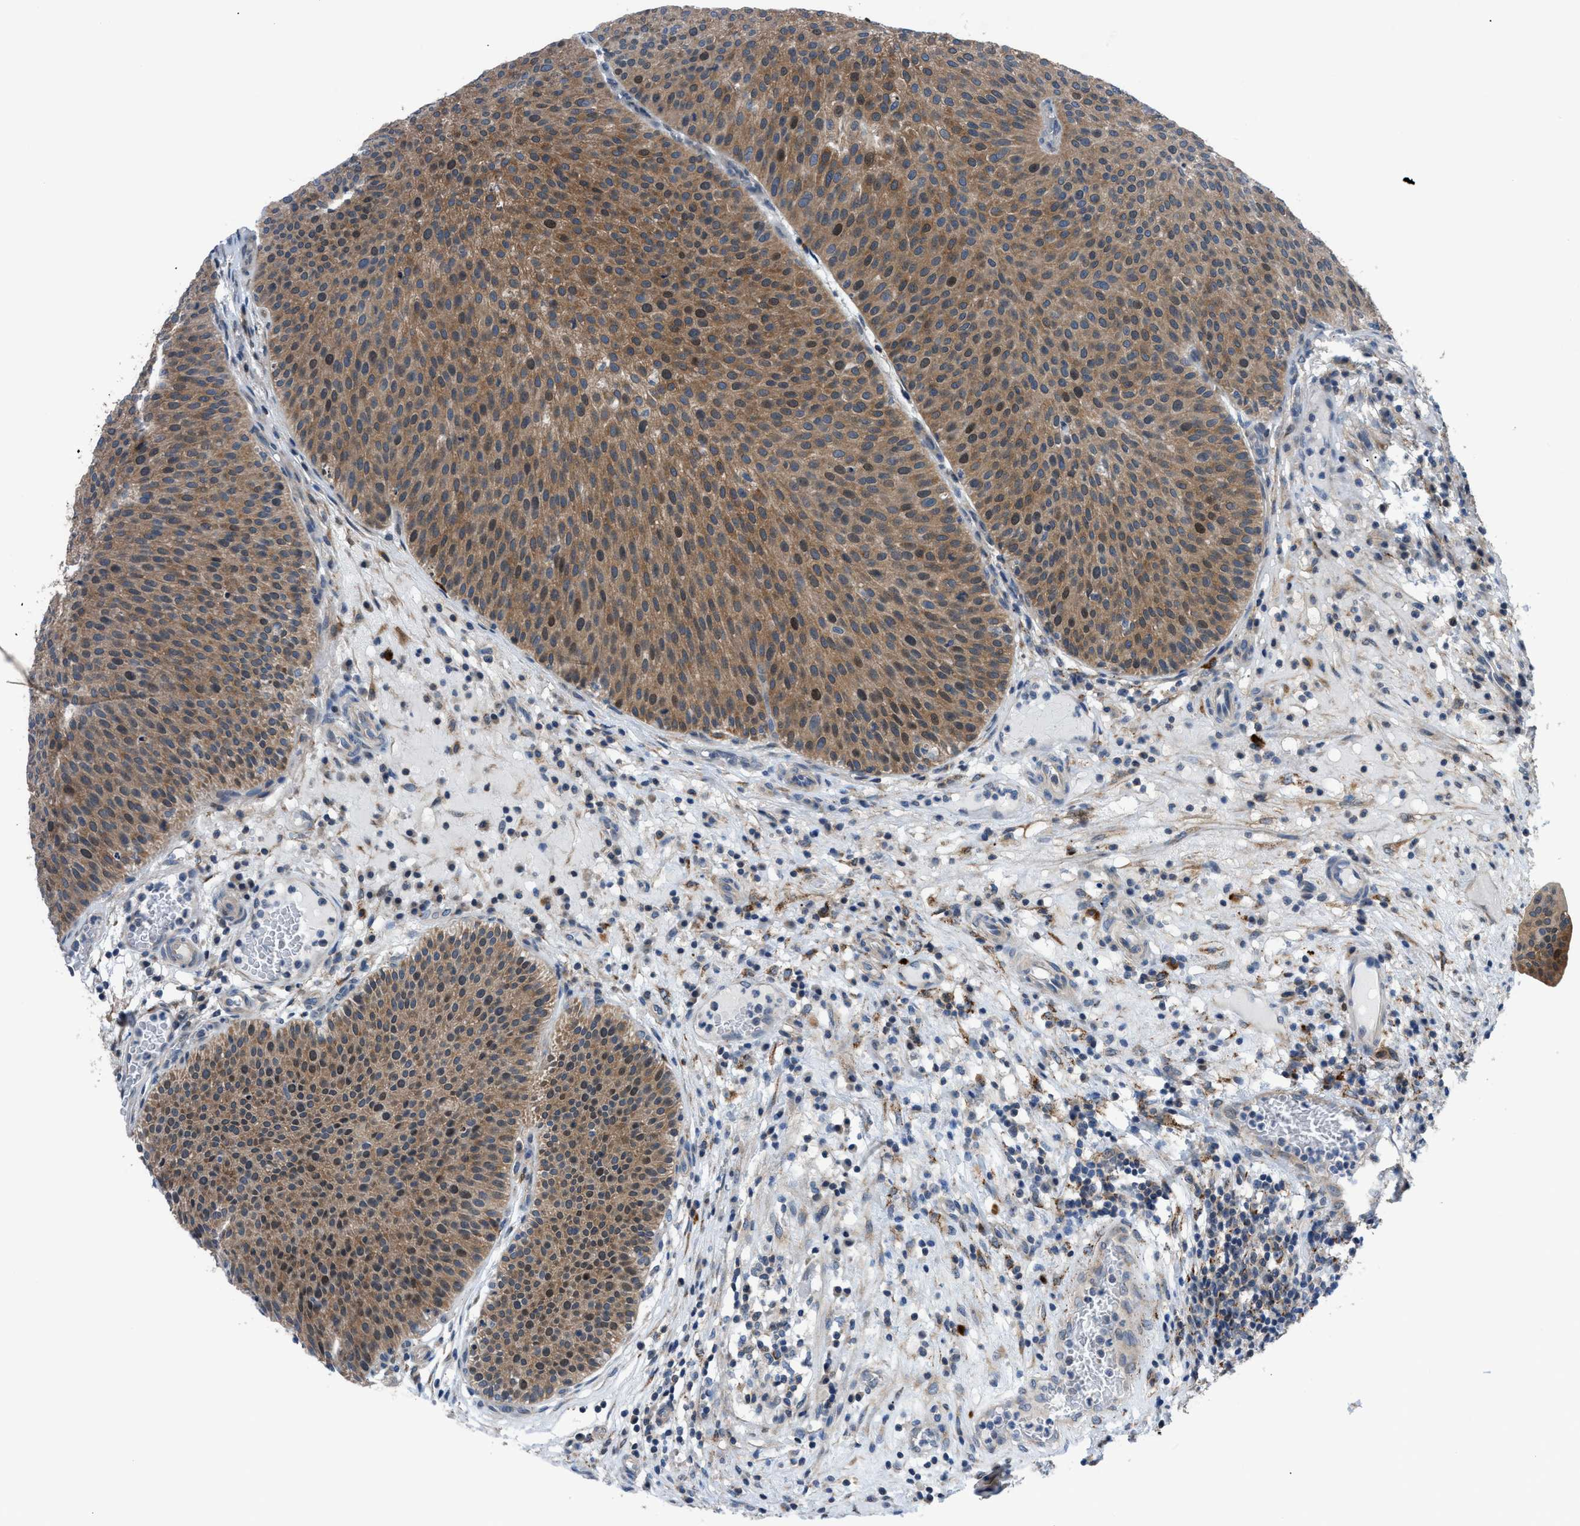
{"staining": {"intensity": "strong", "quantity": ">75%", "location": "cytoplasmic/membranous,nuclear"}, "tissue": "urothelial cancer", "cell_type": "Tumor cells", "image_type": "cancer", "snomed": [{"axis": "morphology", "description": "Urothelial carcinoma, Low grade"}, {"axis": "topography", "description": "Smooth muscle"}, {"axis": "topography", "description": "Urinary bladder"}], "caption": "DAB immunohistochemical staining of low-grade urothelial carcinoma exhibits strong cytoplasmic/membranous and nuclear protein expression in about >75% of tumor cells.", "gene": "TMEM45B", "patient": {"sex": "male", "age": 60}}